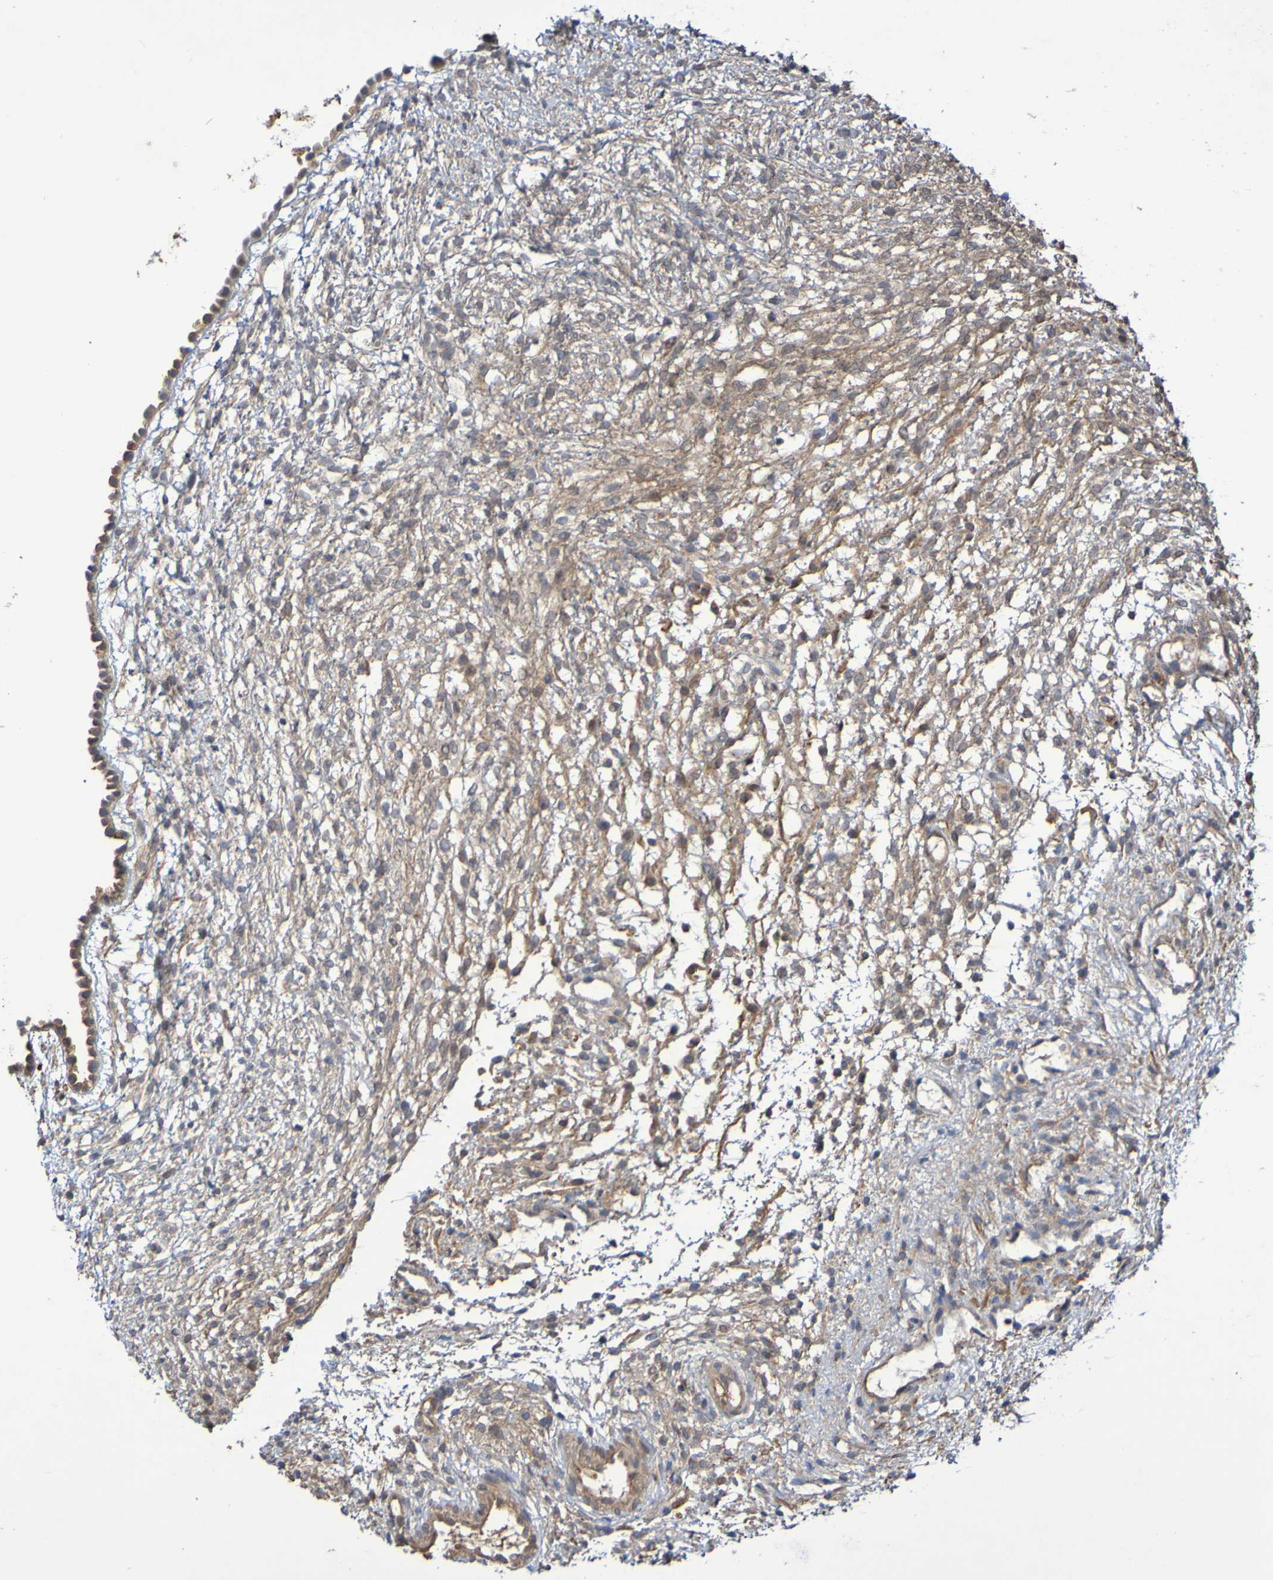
{"staining": {"intensity": "moderate", "quantity": "25%-75%", "location": "cytoplasmic/membranous"}, "tissue": "ovary", "cell_type": "Ovarian stroma cells", "image_type": "normal", "snomed": [{"axis": "morphology", "description": "Normal tissue, NOS"}, {"axis": "morphology", "description": "Cyst, NOS"}, {"axis": "topography", "description": "Ovary"}], "caption": "DAB immunohistochemical staining of normal ovary reveals moderate cytoplasmic/membranous protein expression in approximately 25%-75% of ovarian stroma cells.", "gene": "SERPINB6", "patient": {"sex": "female", "age": 18}}